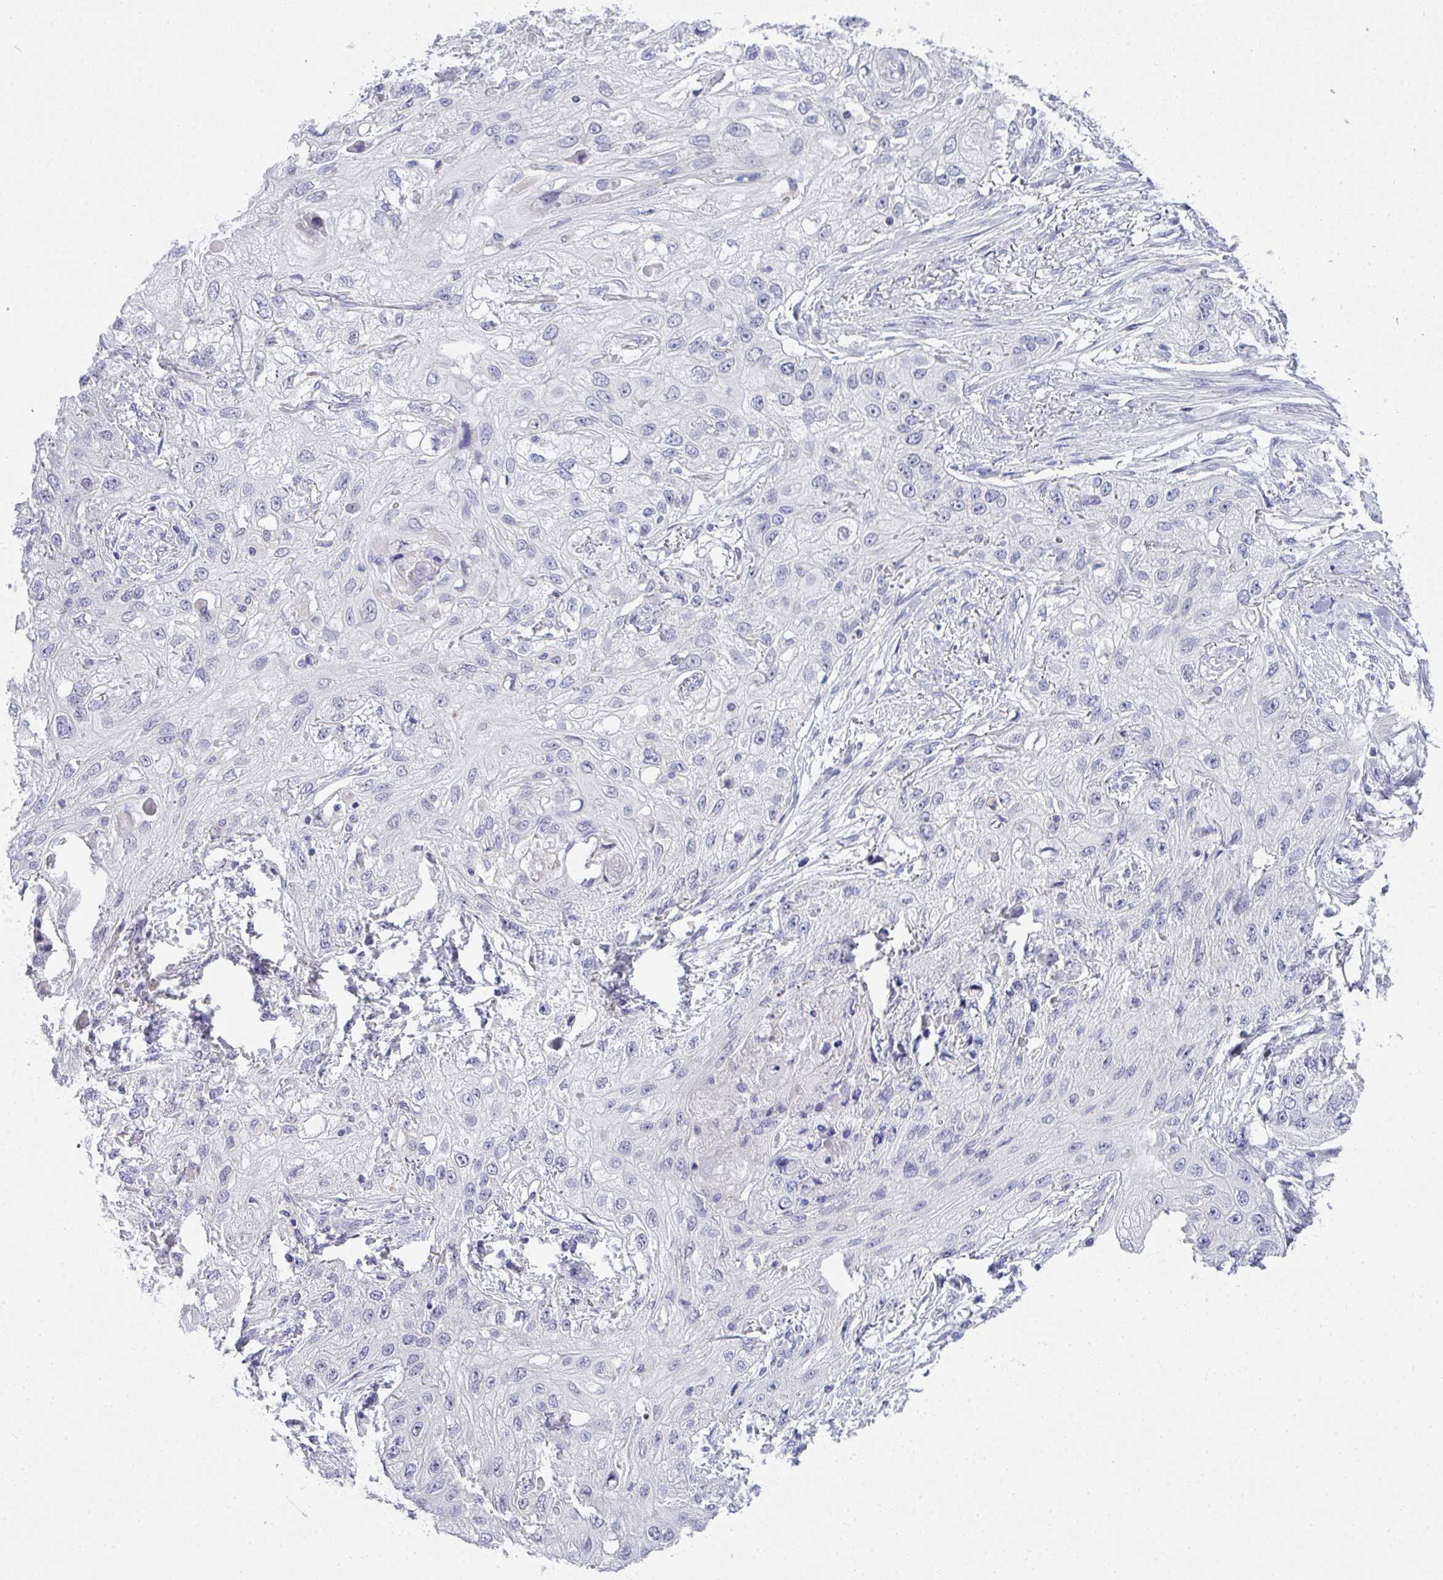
{"staining": {"intensity": "negative", "quantity": "none", "location": "none"}, "tissue": "skin cancer", "cell_type": "Tumor cells", "image_type": "cancer", "snomed": [{"axis": "morphology", "description": "Squamous cell carcinoma, NOS"}, {"axis": "topography", "description": "Skin"}, {"axis": "topography", "description": "Vulva"}], "caption": "The histopathology image displays no staining of tumor cells in skin squamous cell carcinoma.", "gene": "TMEM82", "patient": {"sex": "female", "age": 86}}